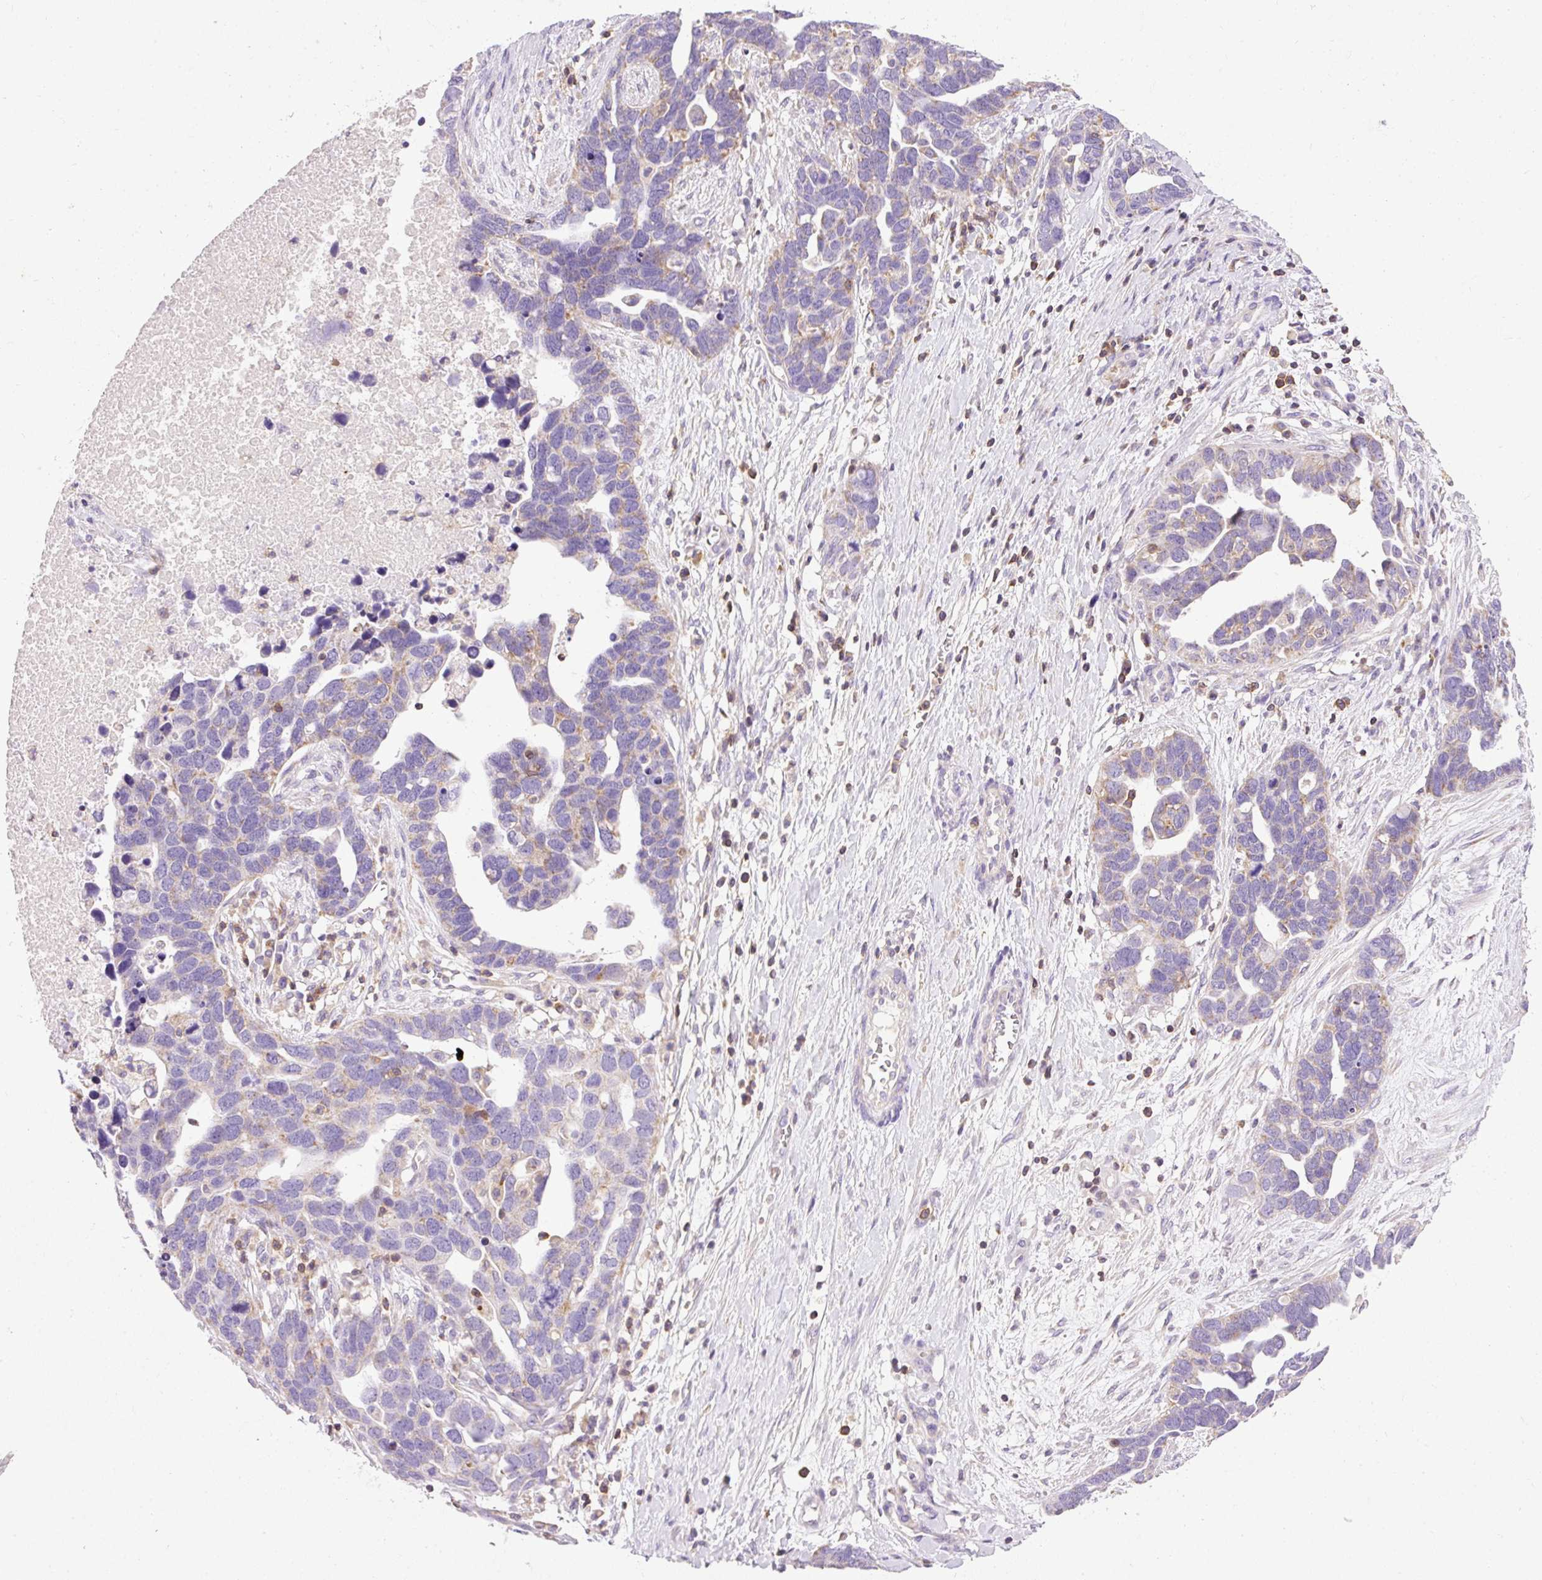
{"staining": {"intensity": "negative", "quantity": "none", "location": "none"}, "tissue": "ovarian cancer", "cell_type": "Tumor cells", "image_type": "cancer", "snomed": [{"axis": "morphology", "description": "Cystadenocarcinoma, serous, NOS"}, {"axis": "topography", "description": "Ovary"}], "caption": "The image reveals no staining of tumor cells in serous cystadenocarcinoma (ovarian).", "gene": "IMMT", "patient": {"sex": "female", "age": 54}}